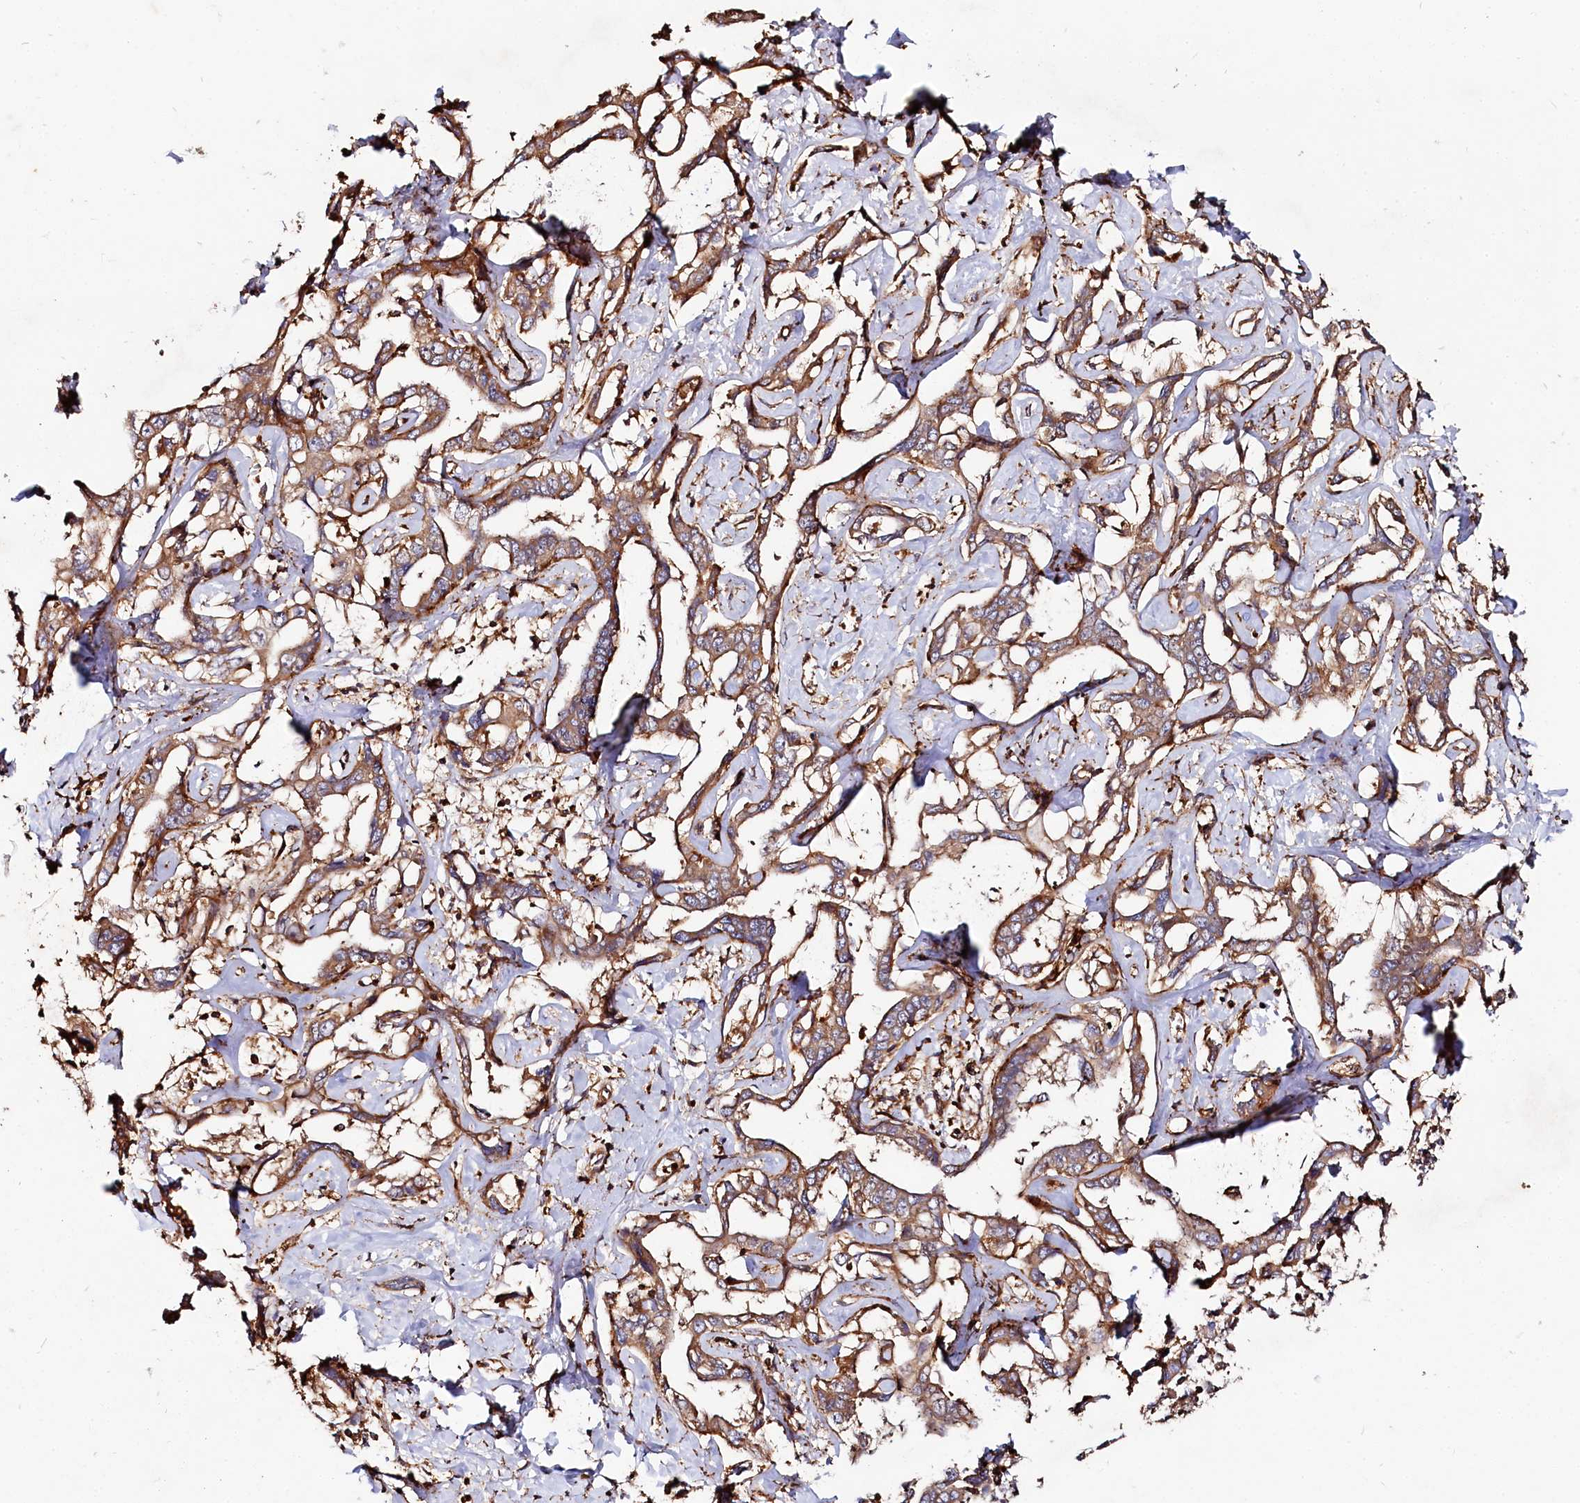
{"staining": {"intensity": "moderate", "quantity": ">75%", "location": "cytoplasmic/membranous"}, "tissue": "liver cancer", "cell_type": "Tumor cells", "image_type": "cancer", "snomed": [{"axis": "morphology", "description": "Cholangiocarcinoma"}, {"axis": "topography", "description": "Liver"}], "caption": "Protein expression analysis of liver cancer (cholangiocarcinoma) displays moderate cytoplasmic/membranous staining in about >75% of tumor cells.", "gene": "WDR73", "patient": {"sex": "male", "age": 59}}